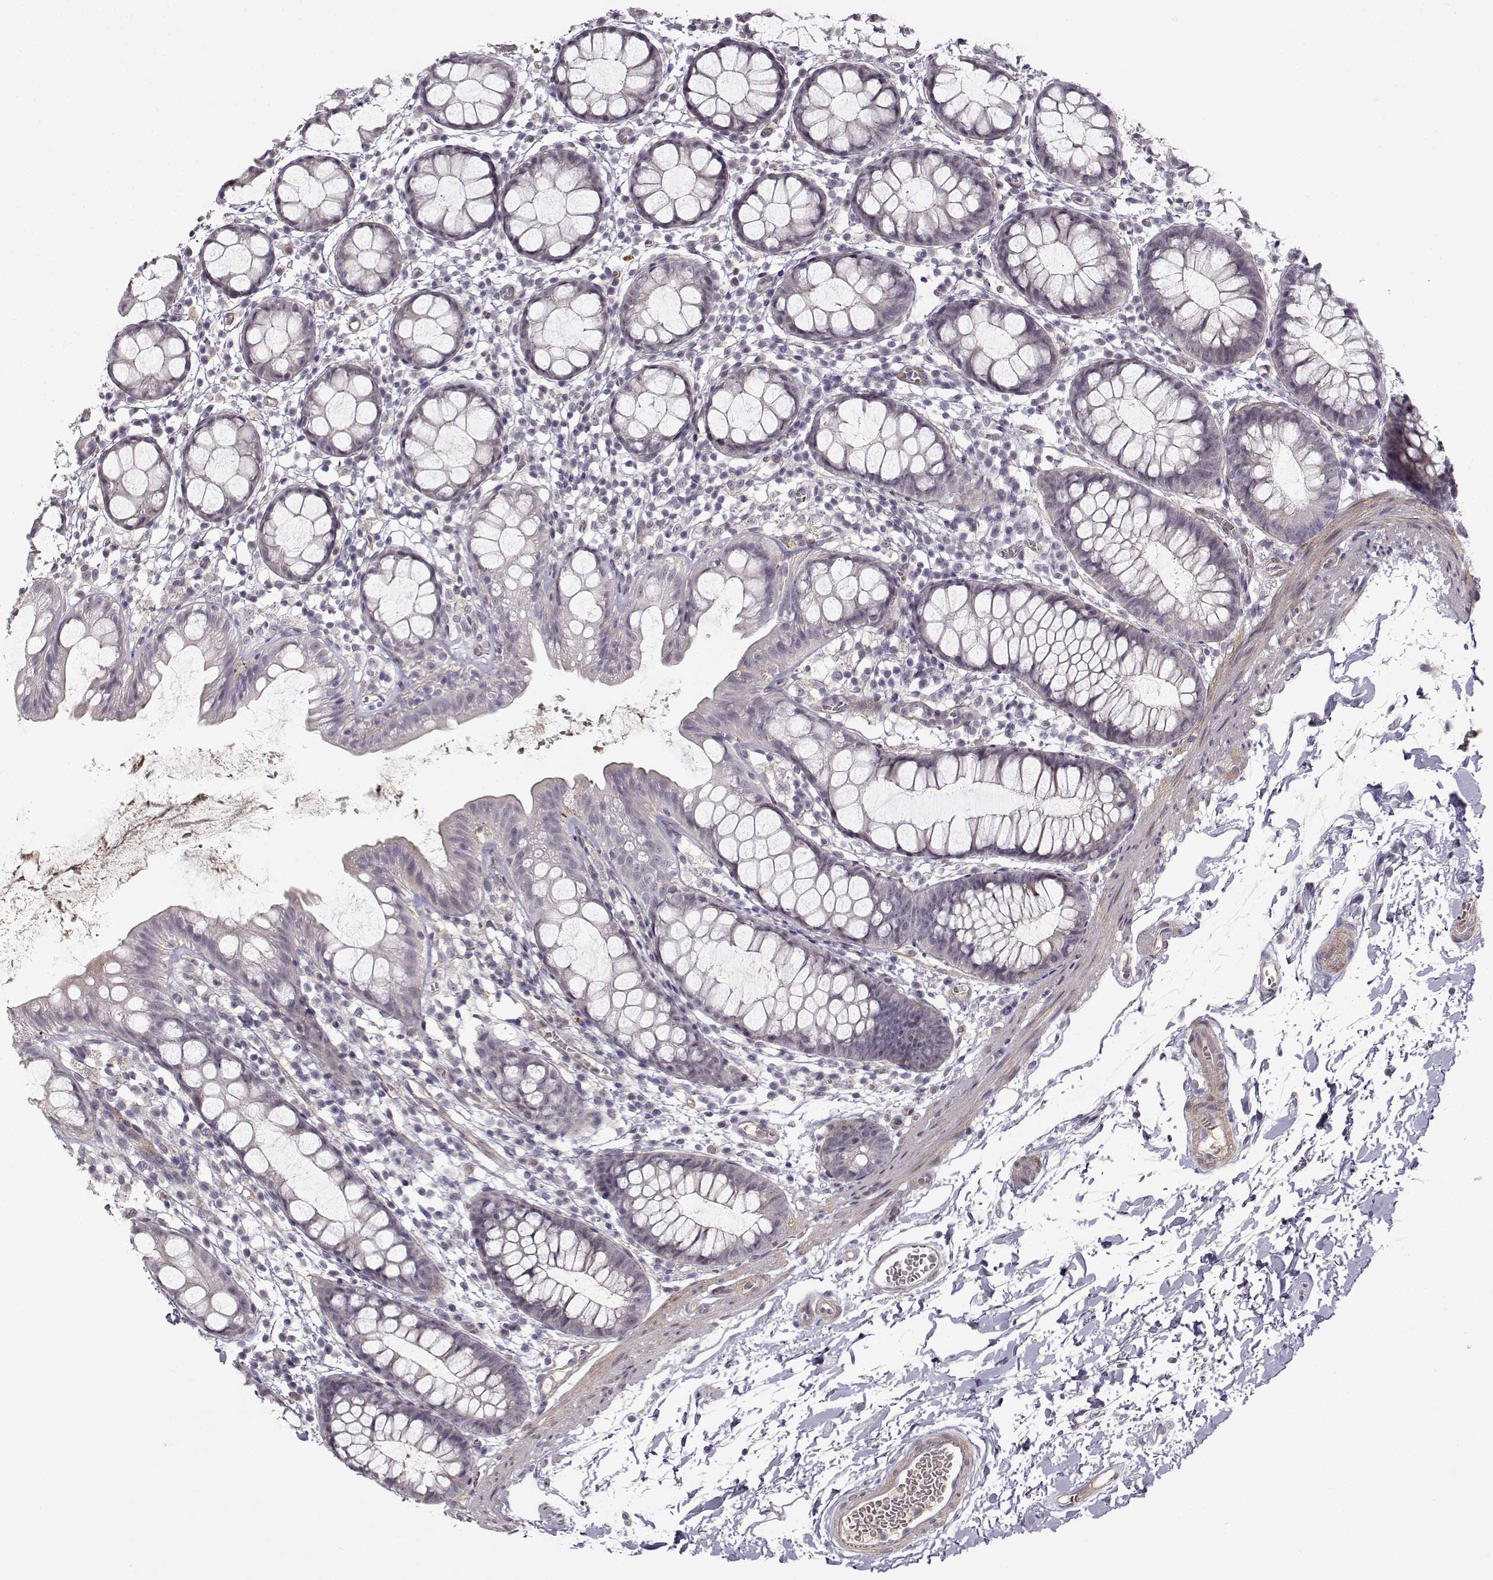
{"staining": {"intensity": "moderate", "quantity": "<25%", "location": "cytoplasmic/membranous"}, "tissue": "rectum", "cell_type": "Glandular cells", "image_type": "normal", "snomed": [{"axis": "morphology", "description": "Normal tissue, NOS"}, {"axis": "topography", "description": "Rectum"}], "caption": "Benign rectum exhibits moderate cytoplasmic/membranous expression in about <25% of glandular cells, visualized by immunohistochemistry. (Stains: DAB (3,3'-diaminobenzidine) in brown, nuclei in blue, Microscopy: brightfield microscopy at high magnification).", "gene": "RGS9BP", "patient": {"sex": "male", "age": 57}}